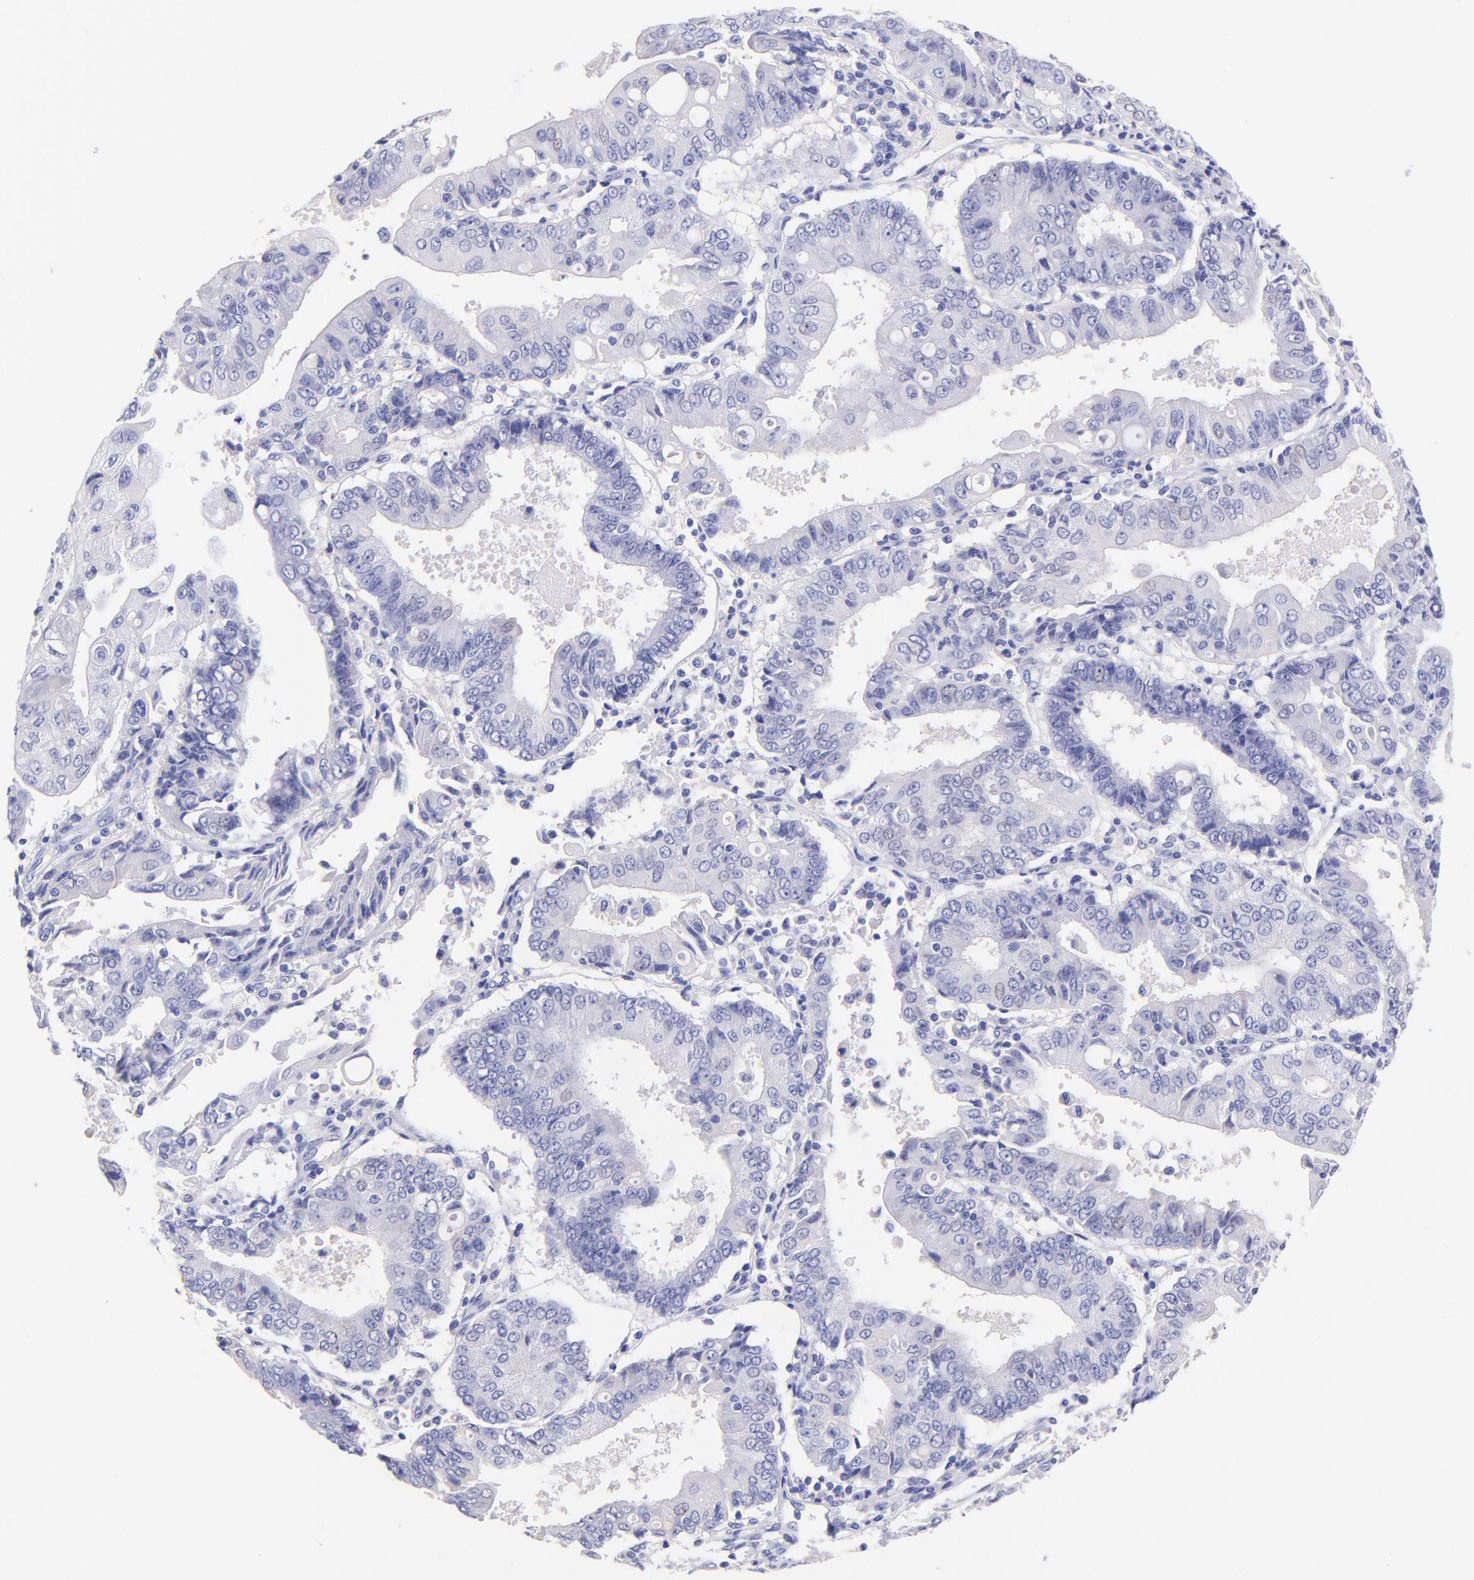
{"staining": {"intensity": "negative", "quantity": "none", "location": "none"}, "tissue": "endometrial cancer", "cell_type": "Tumor cells", "image_type": "cancer", "snomed": [{"axis": "morphology", "description": "Adenocarcinoma, NOS"}, {"axis": "topography", "description": "Endometrium"}], "caption": "This is an immunohistochemistry photomicrograph of human endometrial cancer. There is no expression in tumor cells.", "gene": "RAB3B", "patient": {"sex": "female", "age": 75}}